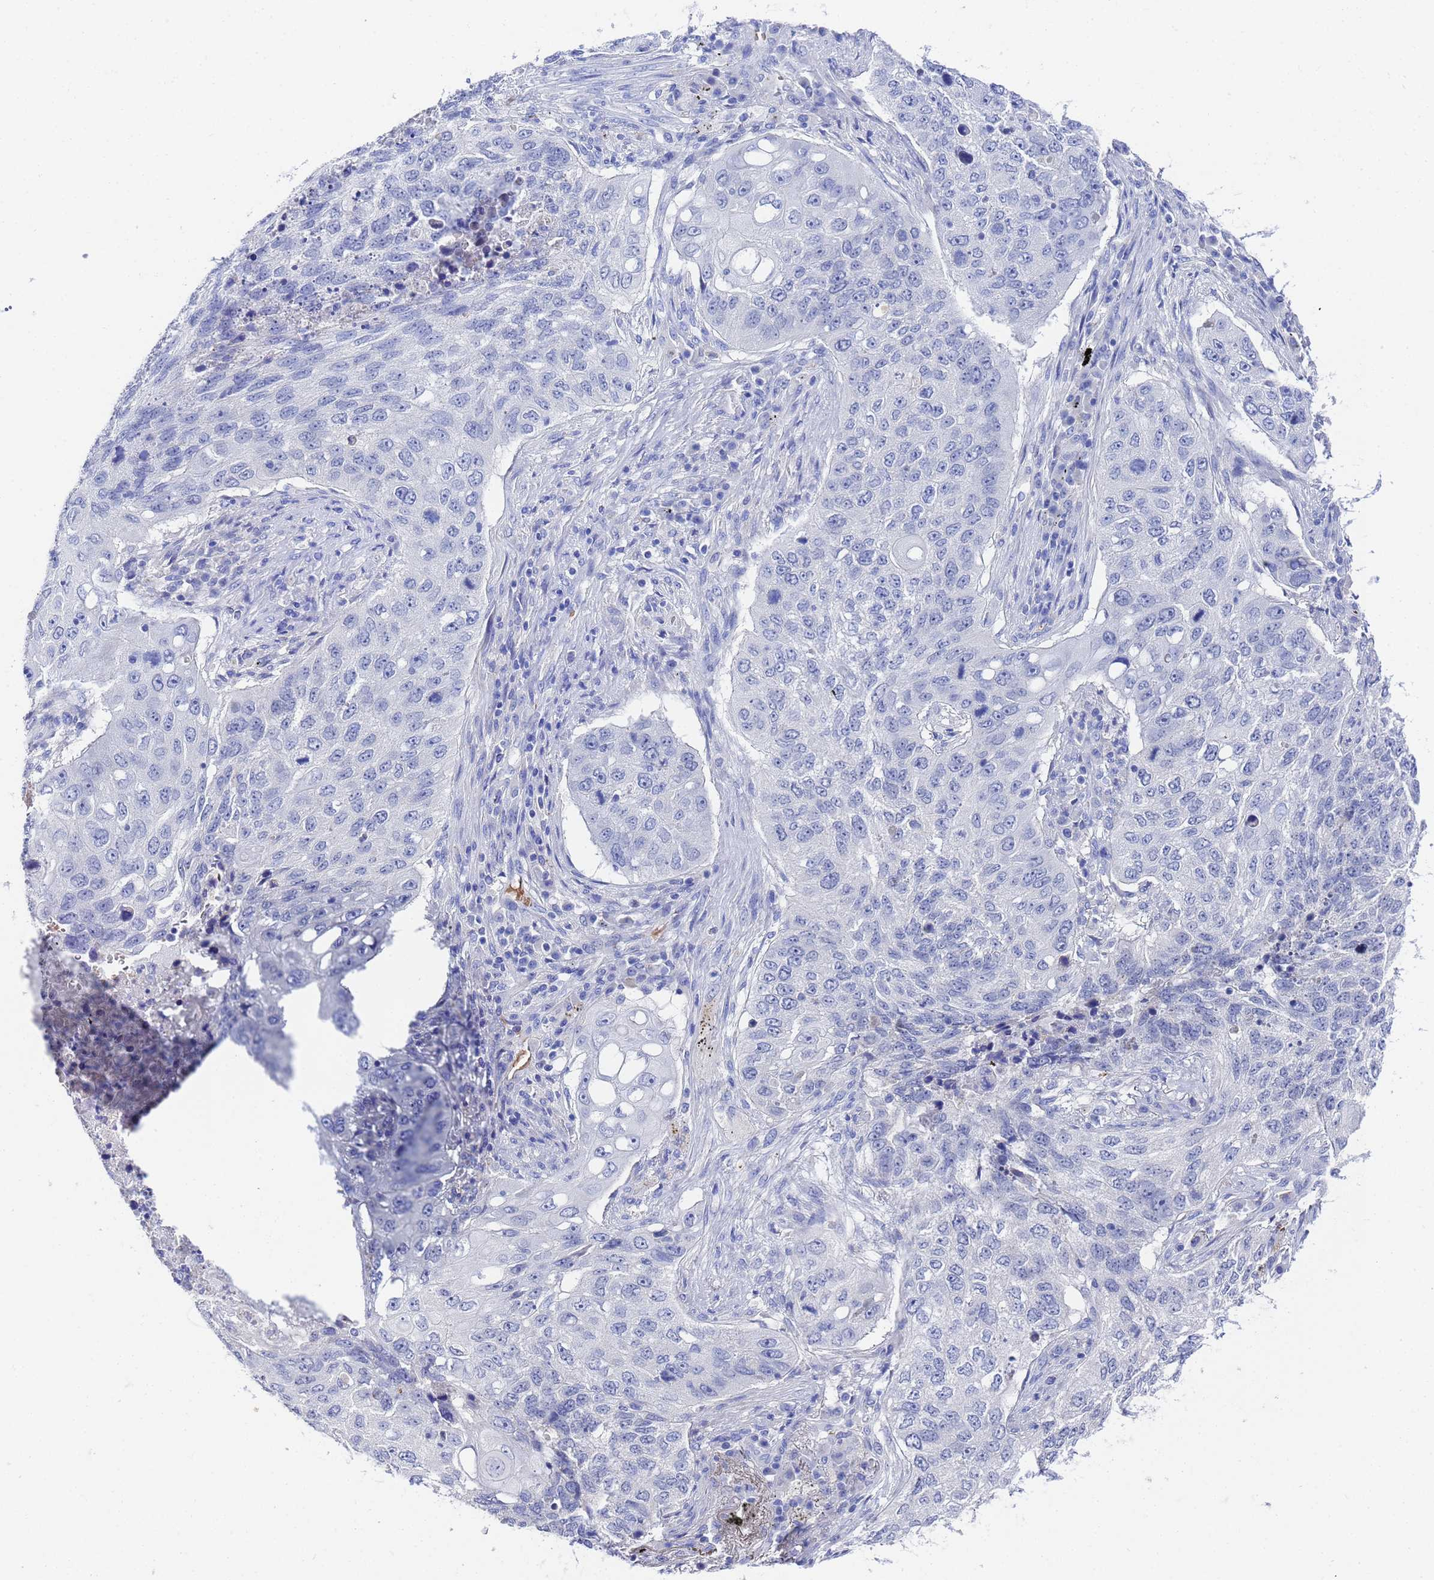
{"staining": {"intensity": "negative", "quantity": "none", "location": "none"}, "tissue": "lung cancer", "cell_type": "Tumor cells", "image_type": "cancer", "snomed": [{"axis": "morphology", "description": "Squamous cell carcinoma, NOS"}, {"axis": "topography", "description": "Lung"}], "caption": "Human lung cancer stained for a protein using immunohistochemistry reveals no staining in tumor cells.", "gene": "ZNF26", "patient": {"sex": "female", "age": 63}}